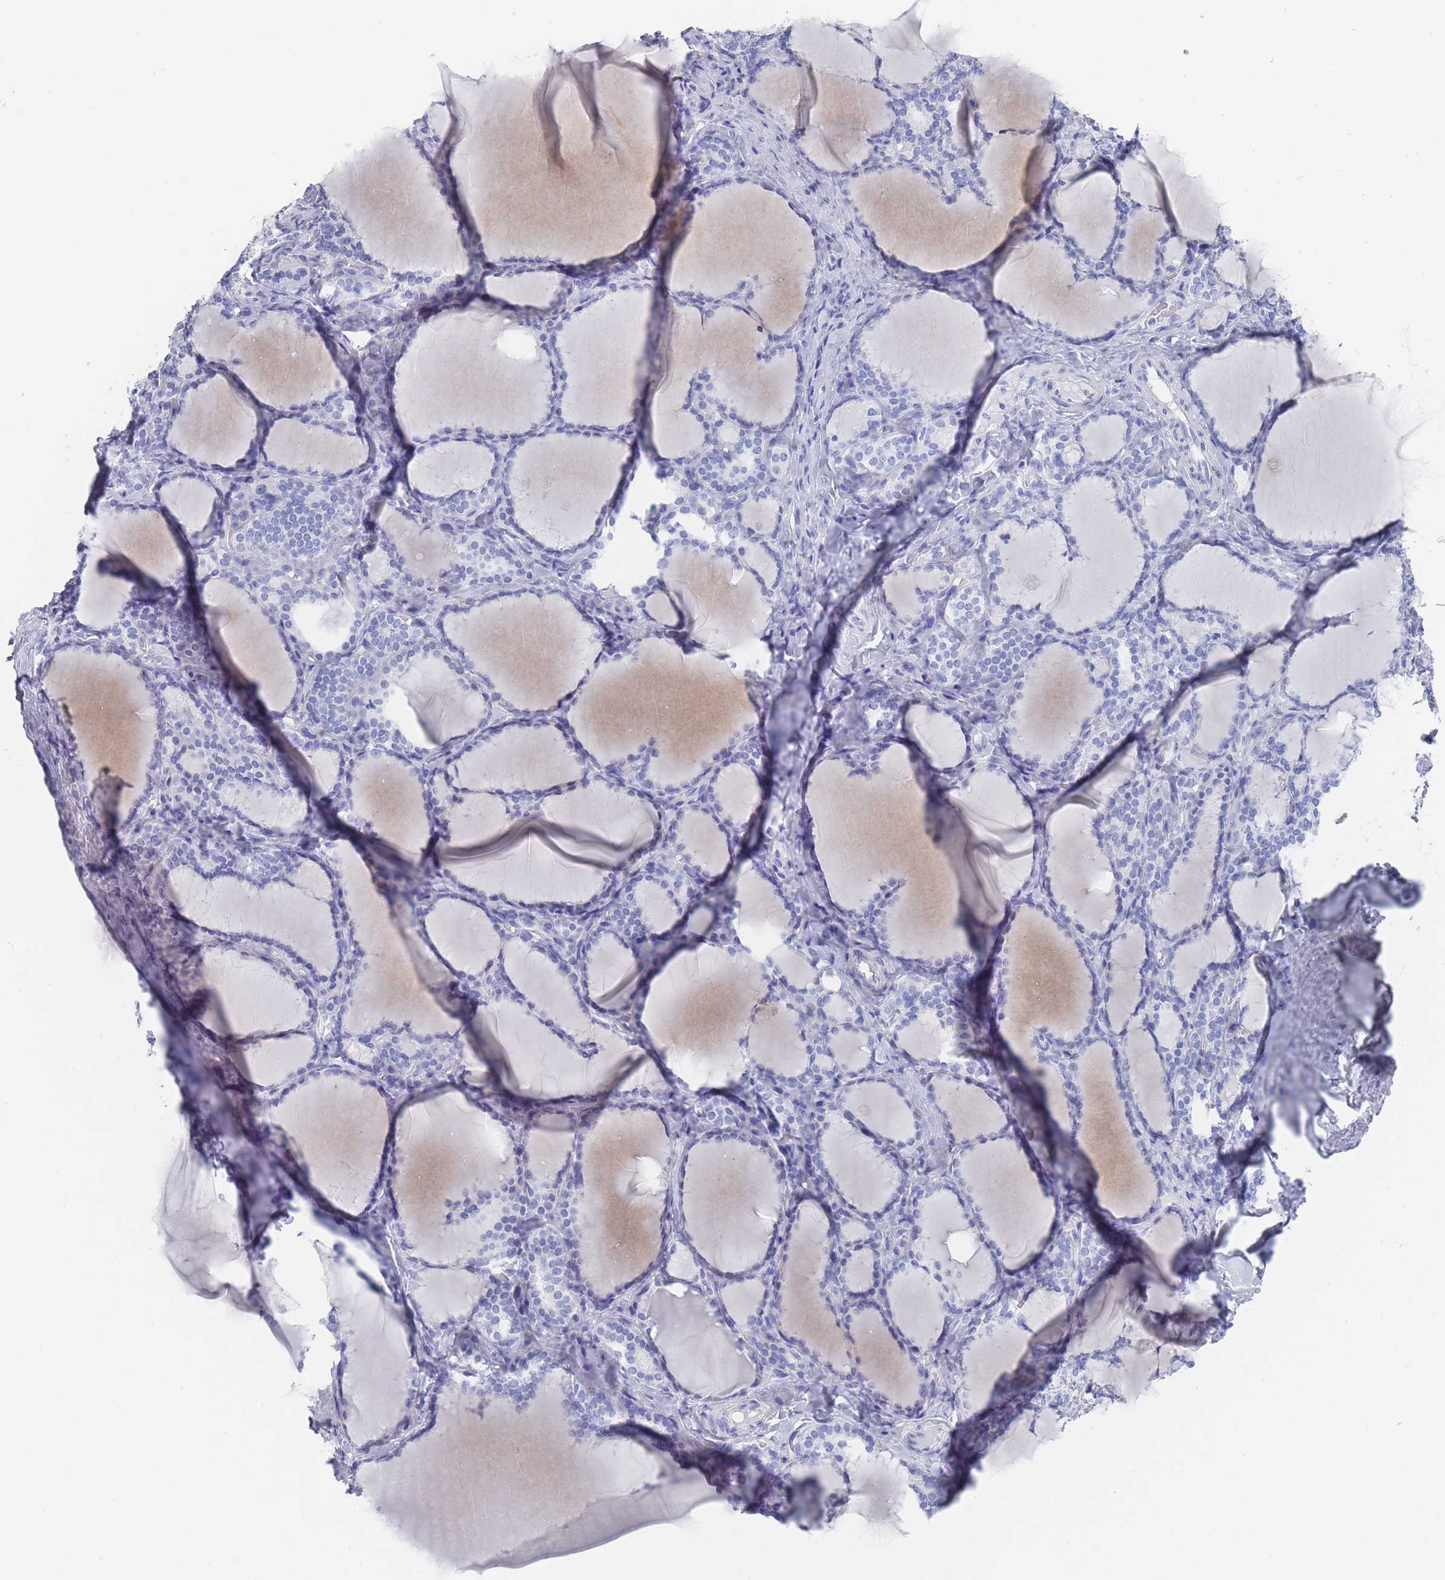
{"staining": {"intensity": "negative", "quantity": "none", "location": "none"}, "tissue": "thyroid gland", "cell_type": "Glandular cells", "image_type": "normal", "snomed": [{"axis": "morphology", "description": "Normal tissue, NOS"}, {"axis": "topography", "description": "Thyroid gland"}], "caption": "An immunohistochemistry (IHC) photomicrograph of benign thyroid gland is shown. There is no staining in glandular cells of thyroid gland. The staining was performed using DAB (3,3'-diaminobenzidine) to visualize the protein expression in brown, while the nuclei were stained in blue with hematoxylin (Magnification: 20x).", "gene": "RAB2B", "patient": {"sex": "female", "age": 31}}